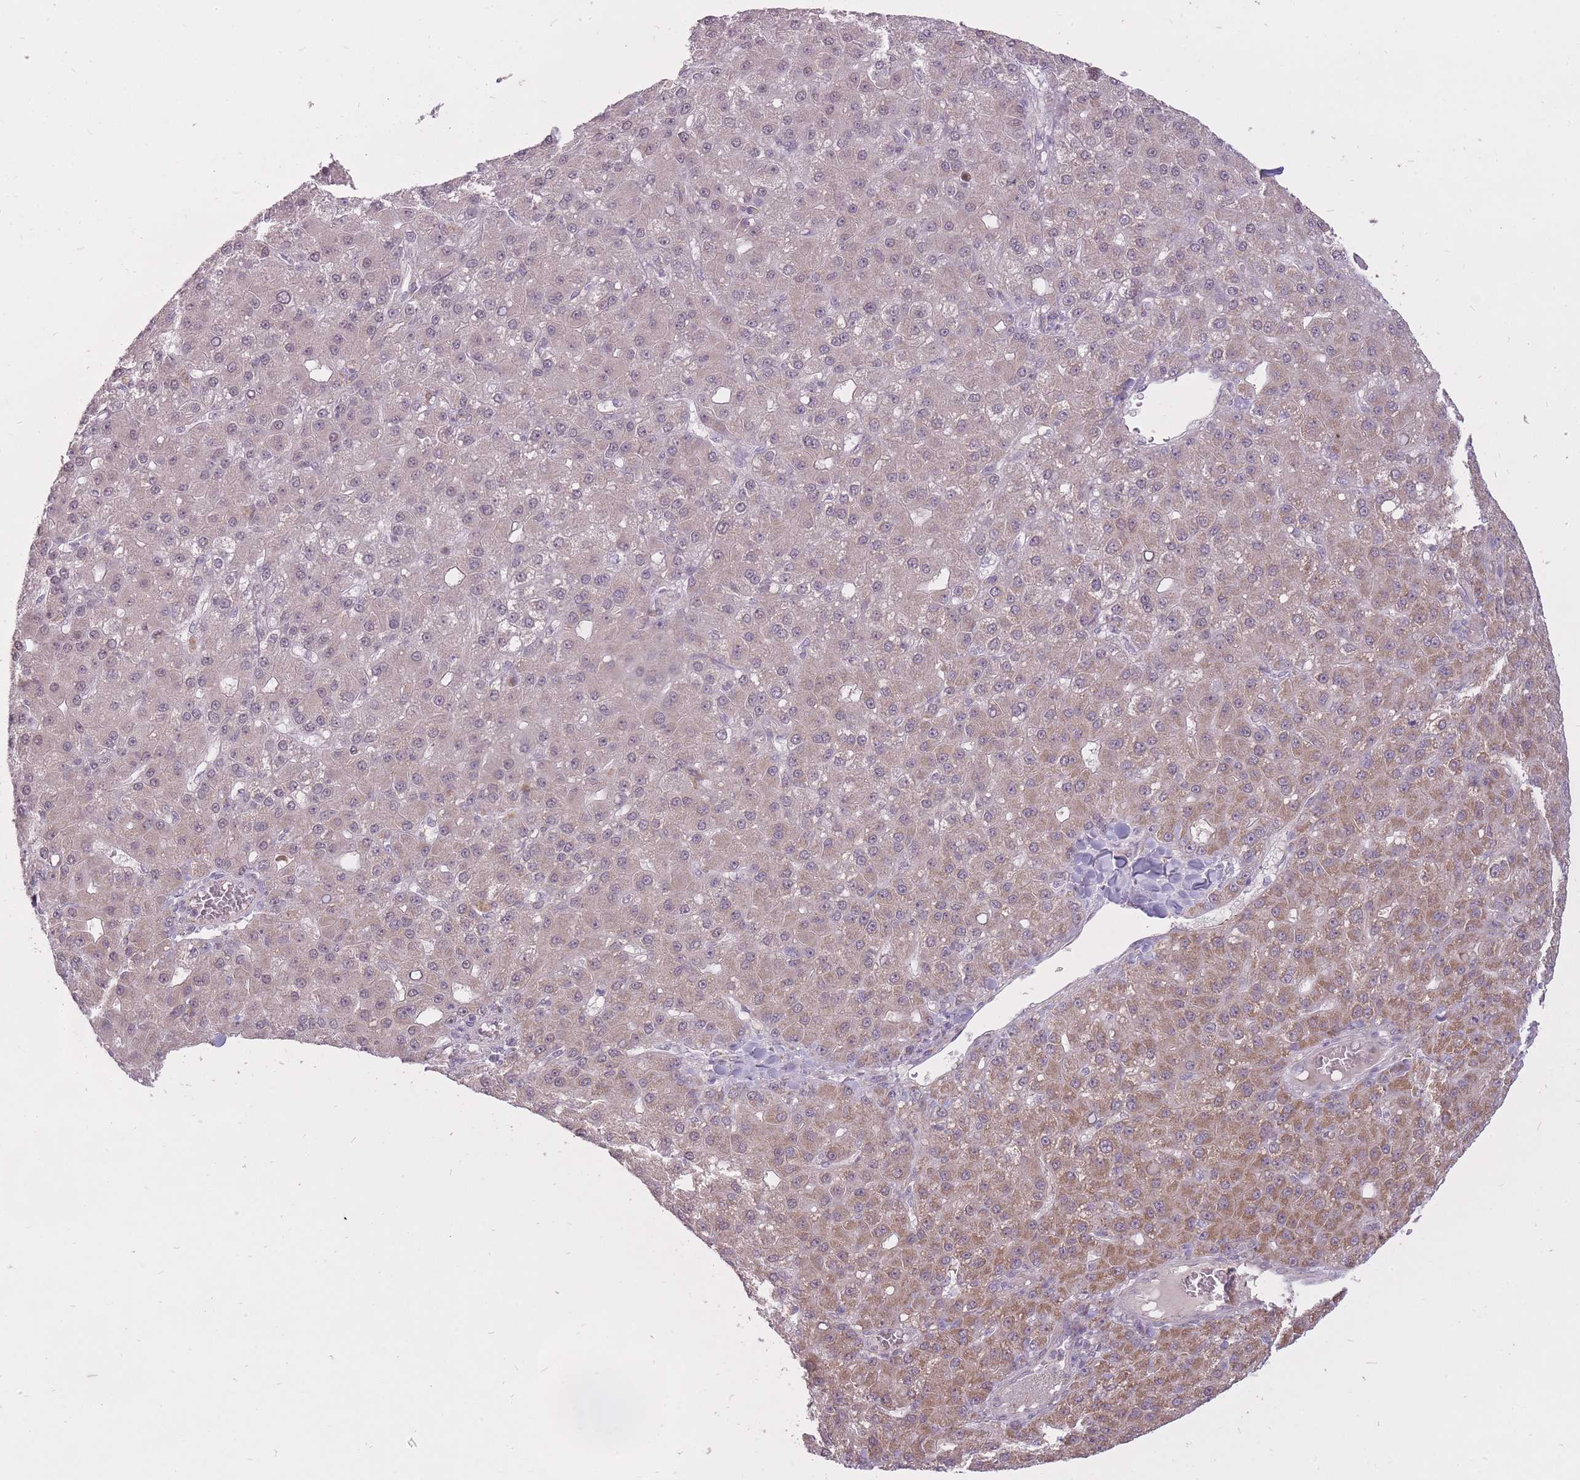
{"staining": {"intensity": "moderate", "quantity": "<25%", "location": "cytoplasmic/membranous"}, "tissue": "liver cancer", "cell_type": "Tumor cells", "image_type": "cancer", "snomed": [{"axis": "morphology", "description": "Carcinoma, Hepatocellular, NOS"}, {"axis": "topography", "description": "Liver"}], "caption": "Brown immunohistochemical staining in liver hepatocellular carcinoma shows moderate cytoplasmic/membranous expression in approximately <25% of tumor cells. The staining is performed using DAB (3,3'-diaminobenzidine) brown chromogen to label protein expression. The nuclei are counter-stained blue using hematoxylin.", "gene": "LIN7C", "patient": {"sex": "male", "age": 67}}